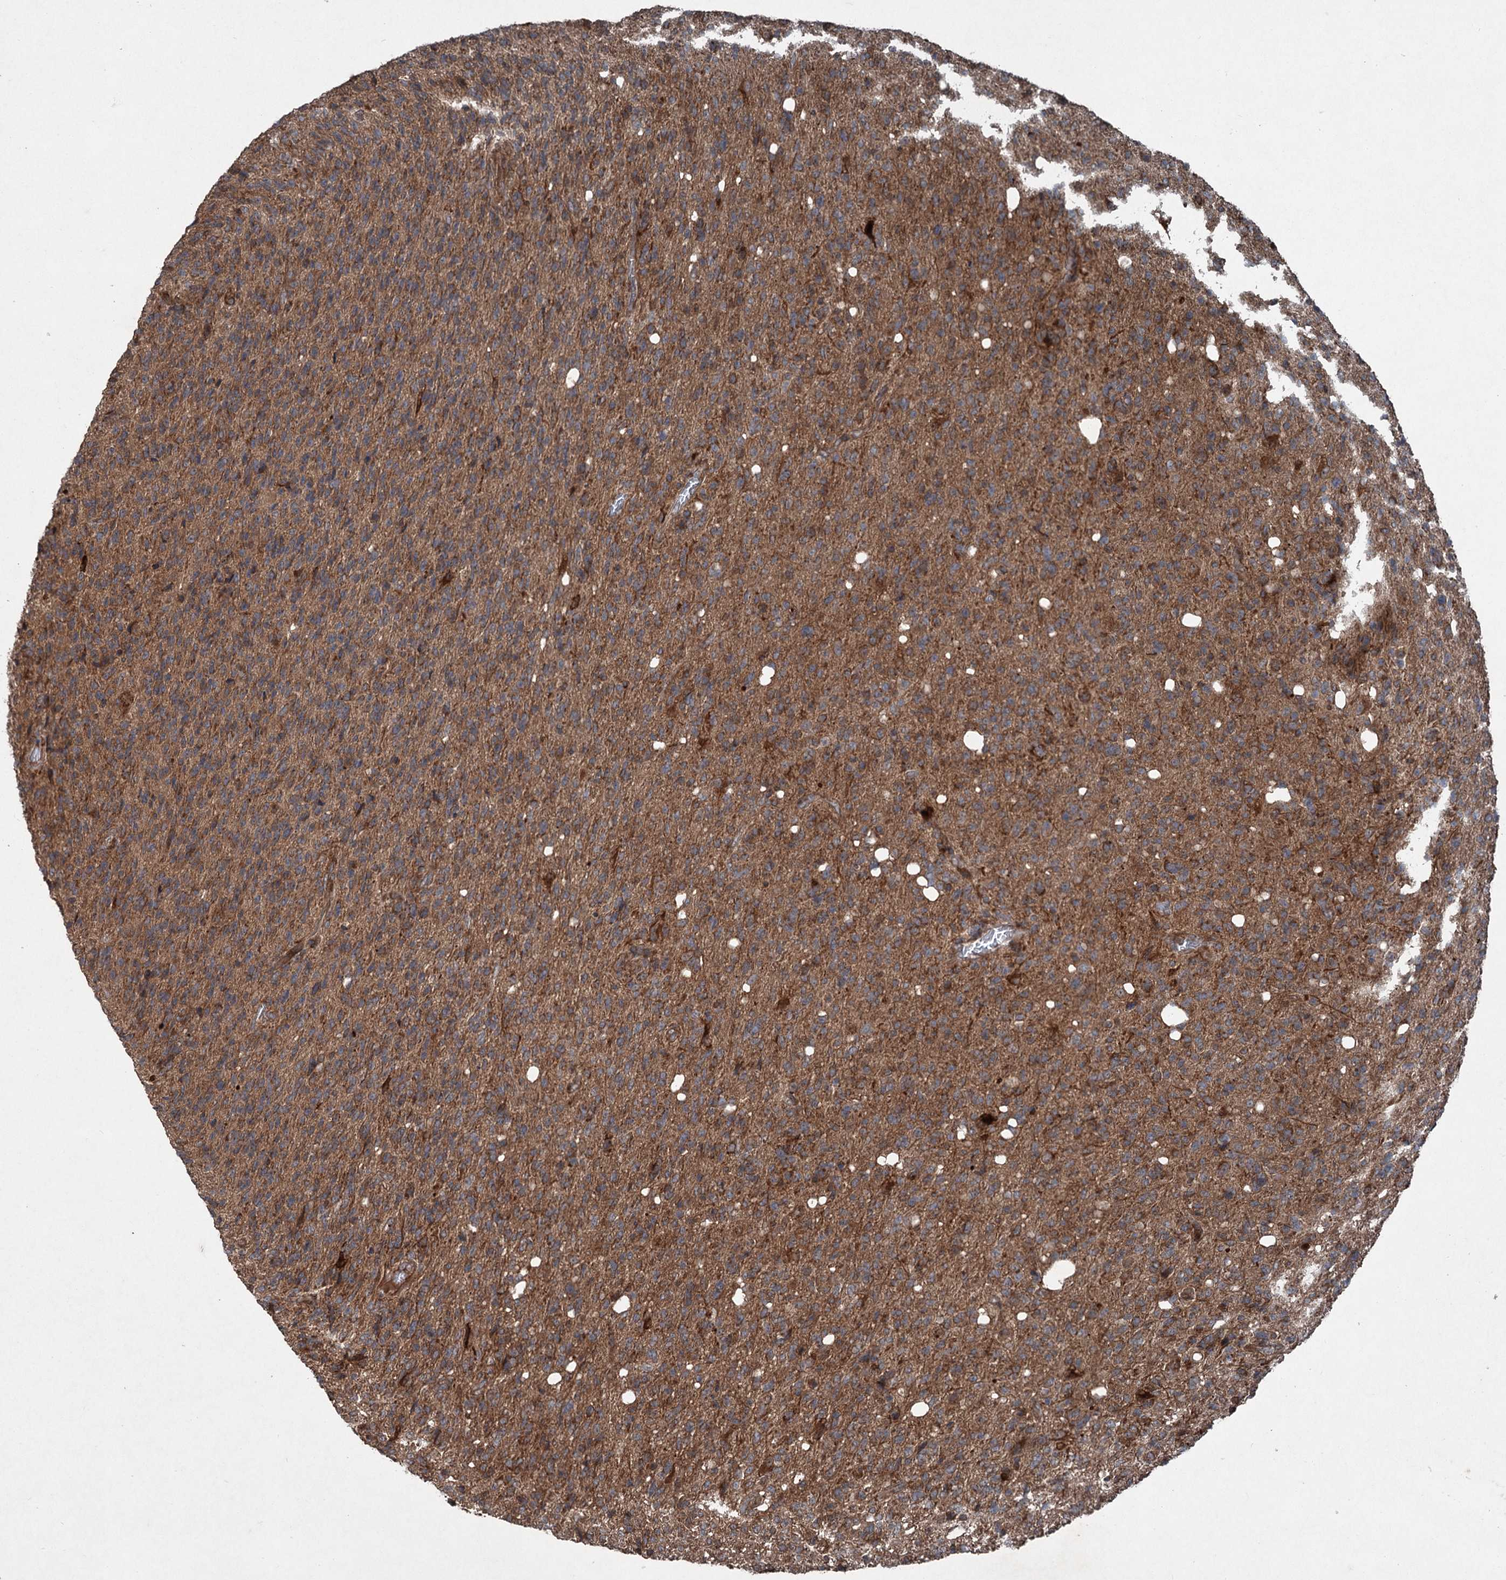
{"staining": {"intensity": "moderate", "quantity": ">75%", "location": "cytoplasmic/membranous"}, "tissue": "glioma", "cell_type": "Tumor cells", "image_type": "cancer", "snomed": [{"axis": "morphology", "description": "Glioma, malignant, High grade"}, {"axis": "topography", "description": "Brain"}], "caption": "Approximately >75% of tumor cells in human malignant glioma (high-grade) display moderate cytoplasmic/membranous protein positivity as visualized by brown immunohistochemical staining.", "gene": "ALAS1", "patient": {"sex": "female", "age": 57}}